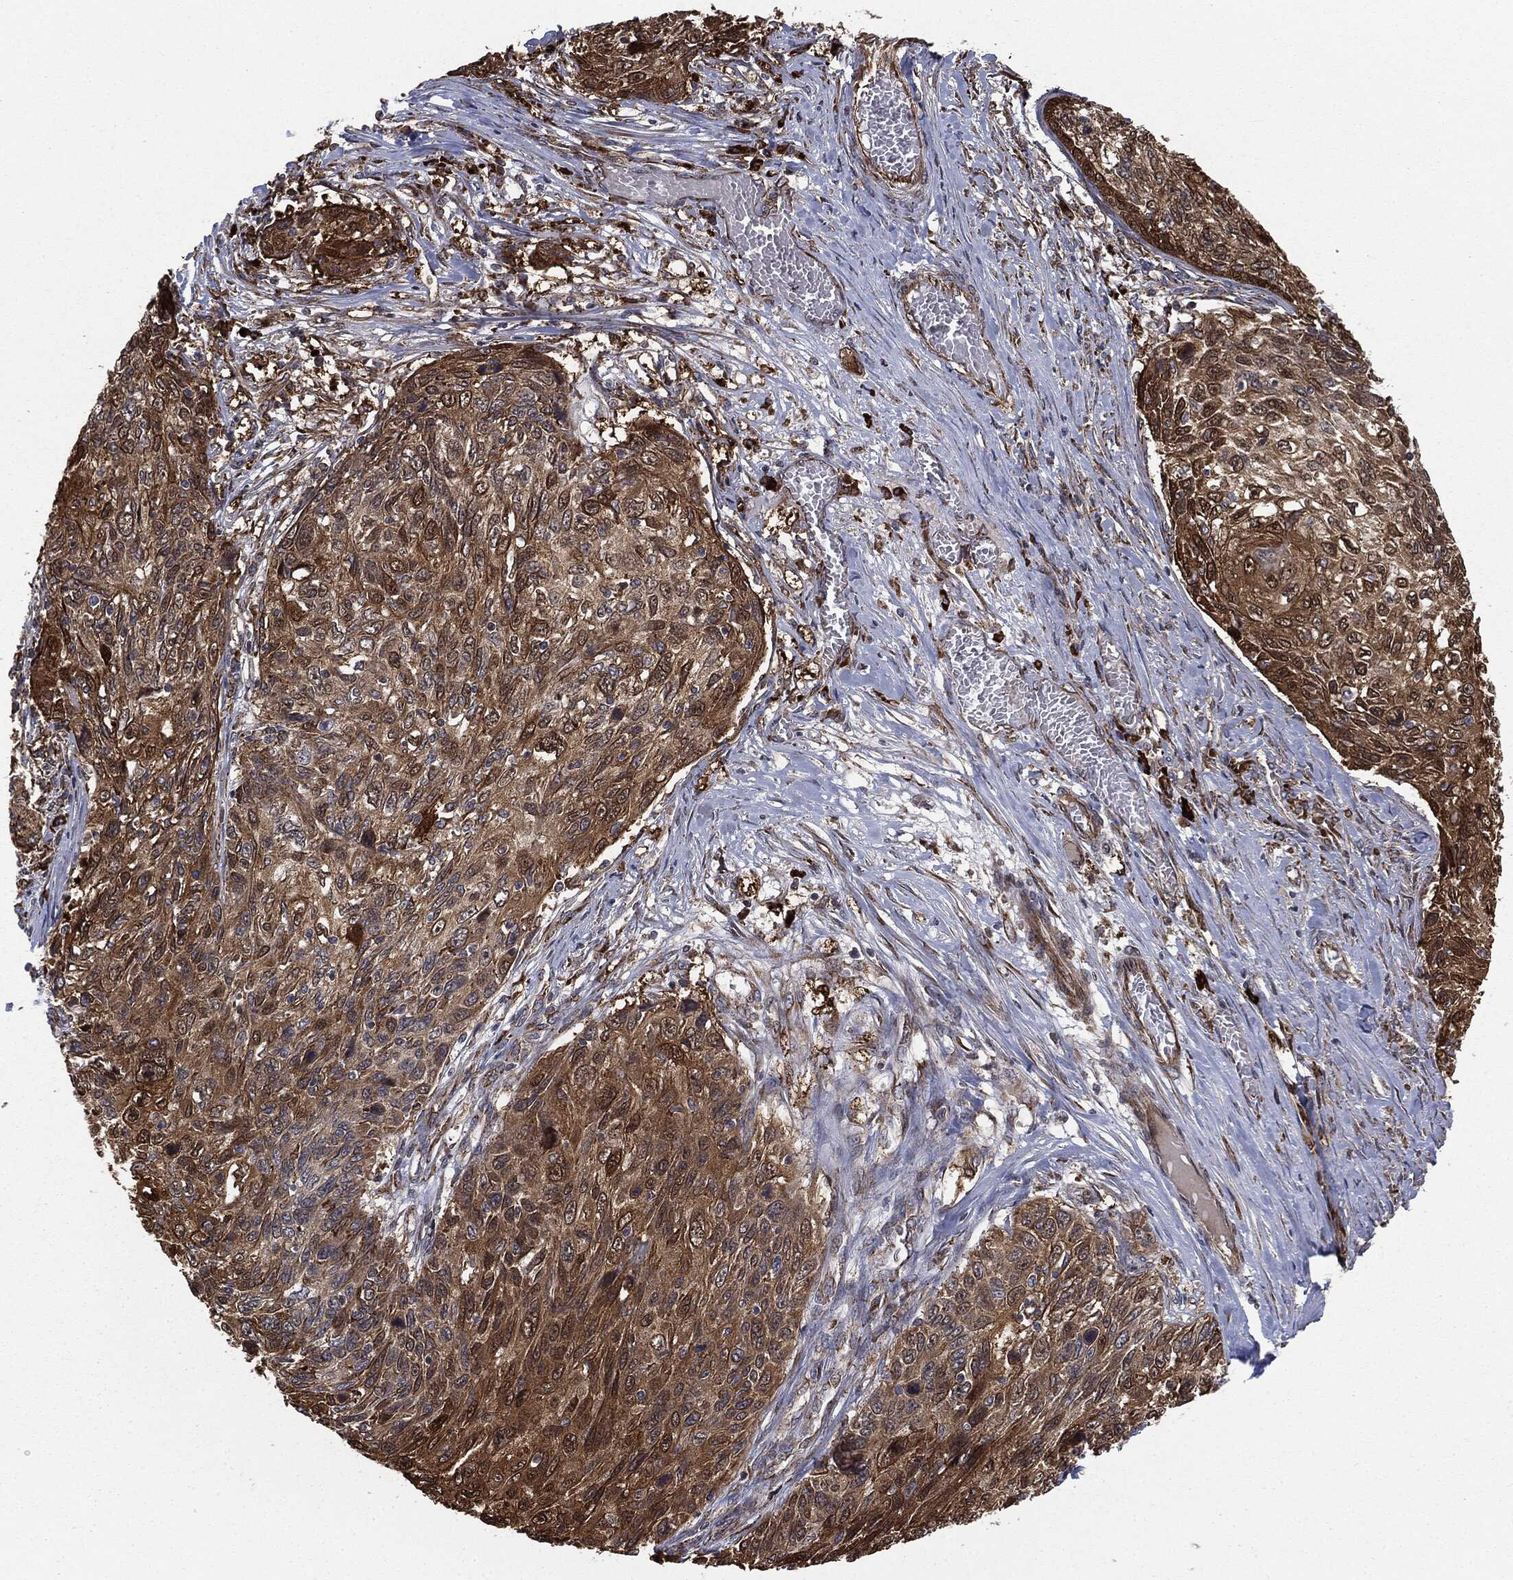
{"staining": {"intensity": "strong", "quantity": ">75%", "location": "cytoplasmic/membranous"}, "tissue": "skin cancer", "cell_type": "Tumor cells", "image_type": "cancer", "snomed": [{"axis": "morphology", "description": "Squamous cell carcinoma, NOS"}, {"axis": "topography", "description": "Skin"}], "caption": "An image showing strong cytoplasmic/membranous staining in approximately >75% of tumor cells in skin cancer (squamous cell carcinoma), as visualized by brown immunohistochemical staining.", "gene": "CYLD", "patient": {"sex": "male", "age": 92}}